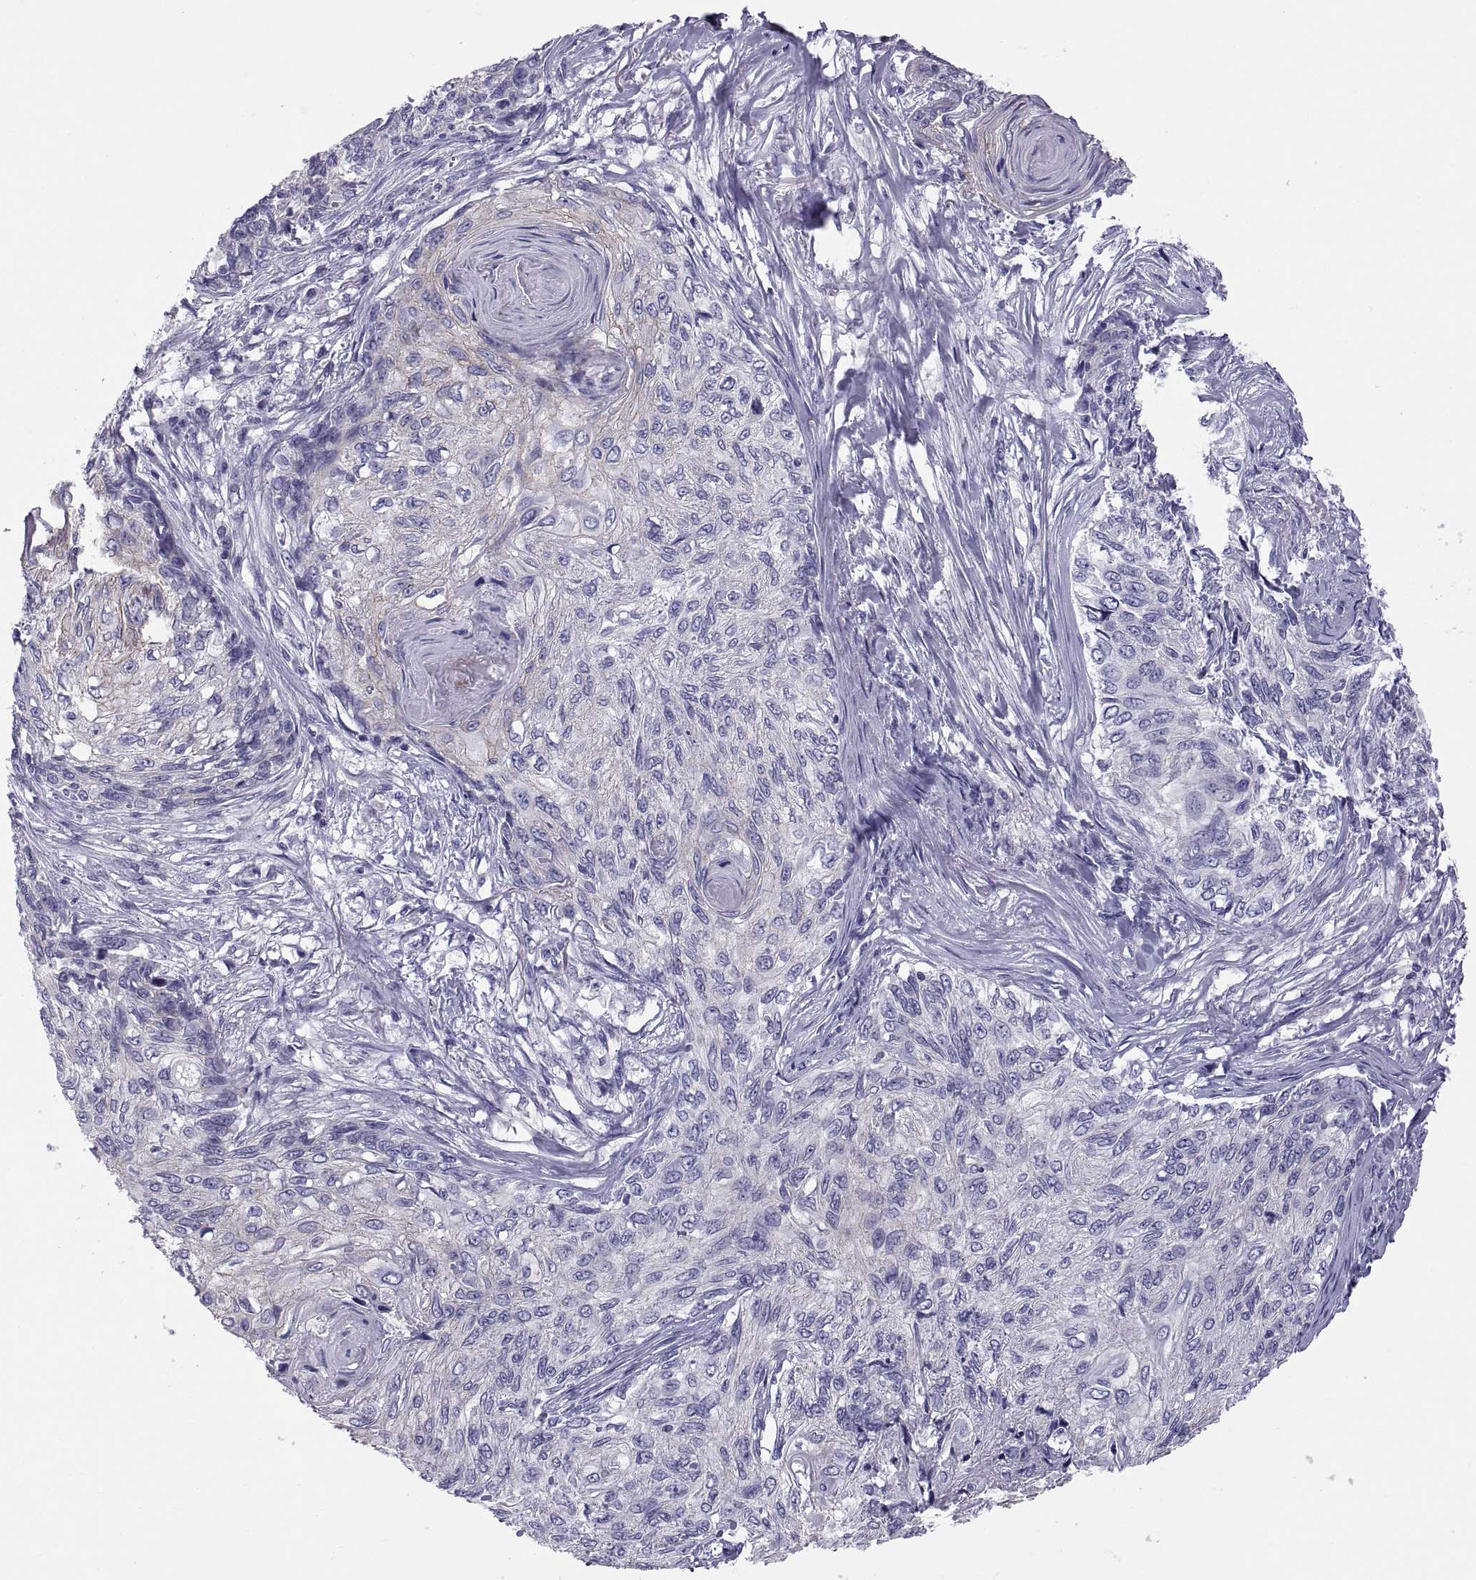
{"staining": {"intensity": "negative", "quantity": "none", "location": "none"}, "tissue": "skin cancer", "cell_type": "Tumor cells", "image_type": "cancer", "snomed": [{"axis": "morphology", "description": "Squamous cell carcinoma, NOS"}, {"axis": "topography", "description": "Skin"}], "caption": "This is an immunohistochemistry photomicrograph of squamous cell carcinoma (skin). There is no positivity in tumor cells.", "gene": "RNASE12", "patient": {"sex": "male", "age": 92}}